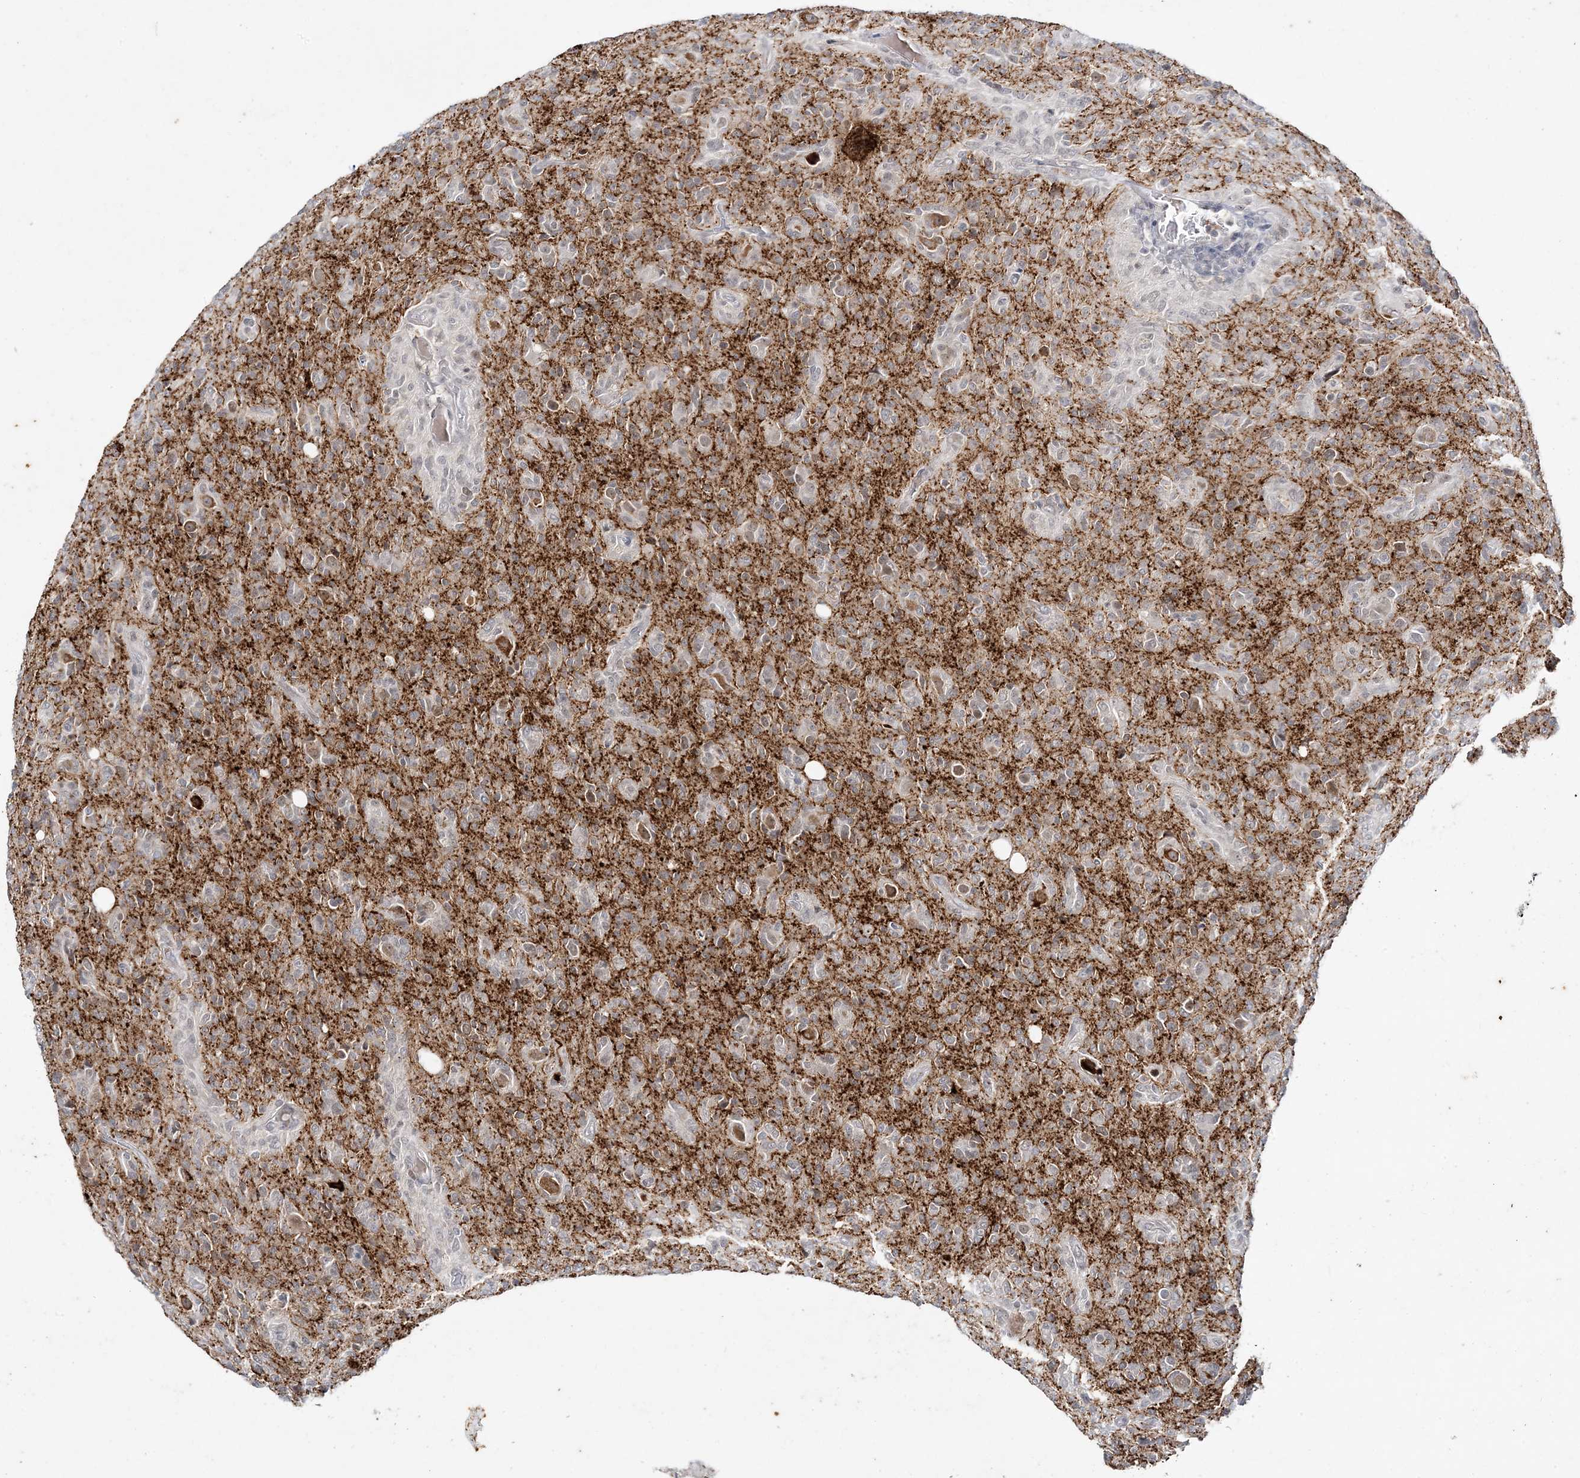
{"staining": {"intensity": "moderate", "quantity": "<25%", "location": "cytoplasmic/membranous,nuclear"}, "tissue": "glioma", "cell_type": "Tumor cells", "image_type": "cancer", "snomed": [{"axis": "morphology", "description": "Glioma, malignant, High grade"}, {"axis": "topography", "description": "Brain"}], "caption": "A low amount of moderate cytoplasmic/membranous and nuclear staining is seen in approximately <25% of tumor cells in glioma tissue.", "gene": "LEXM", "patient": {"sex": "female", "age": 57}}